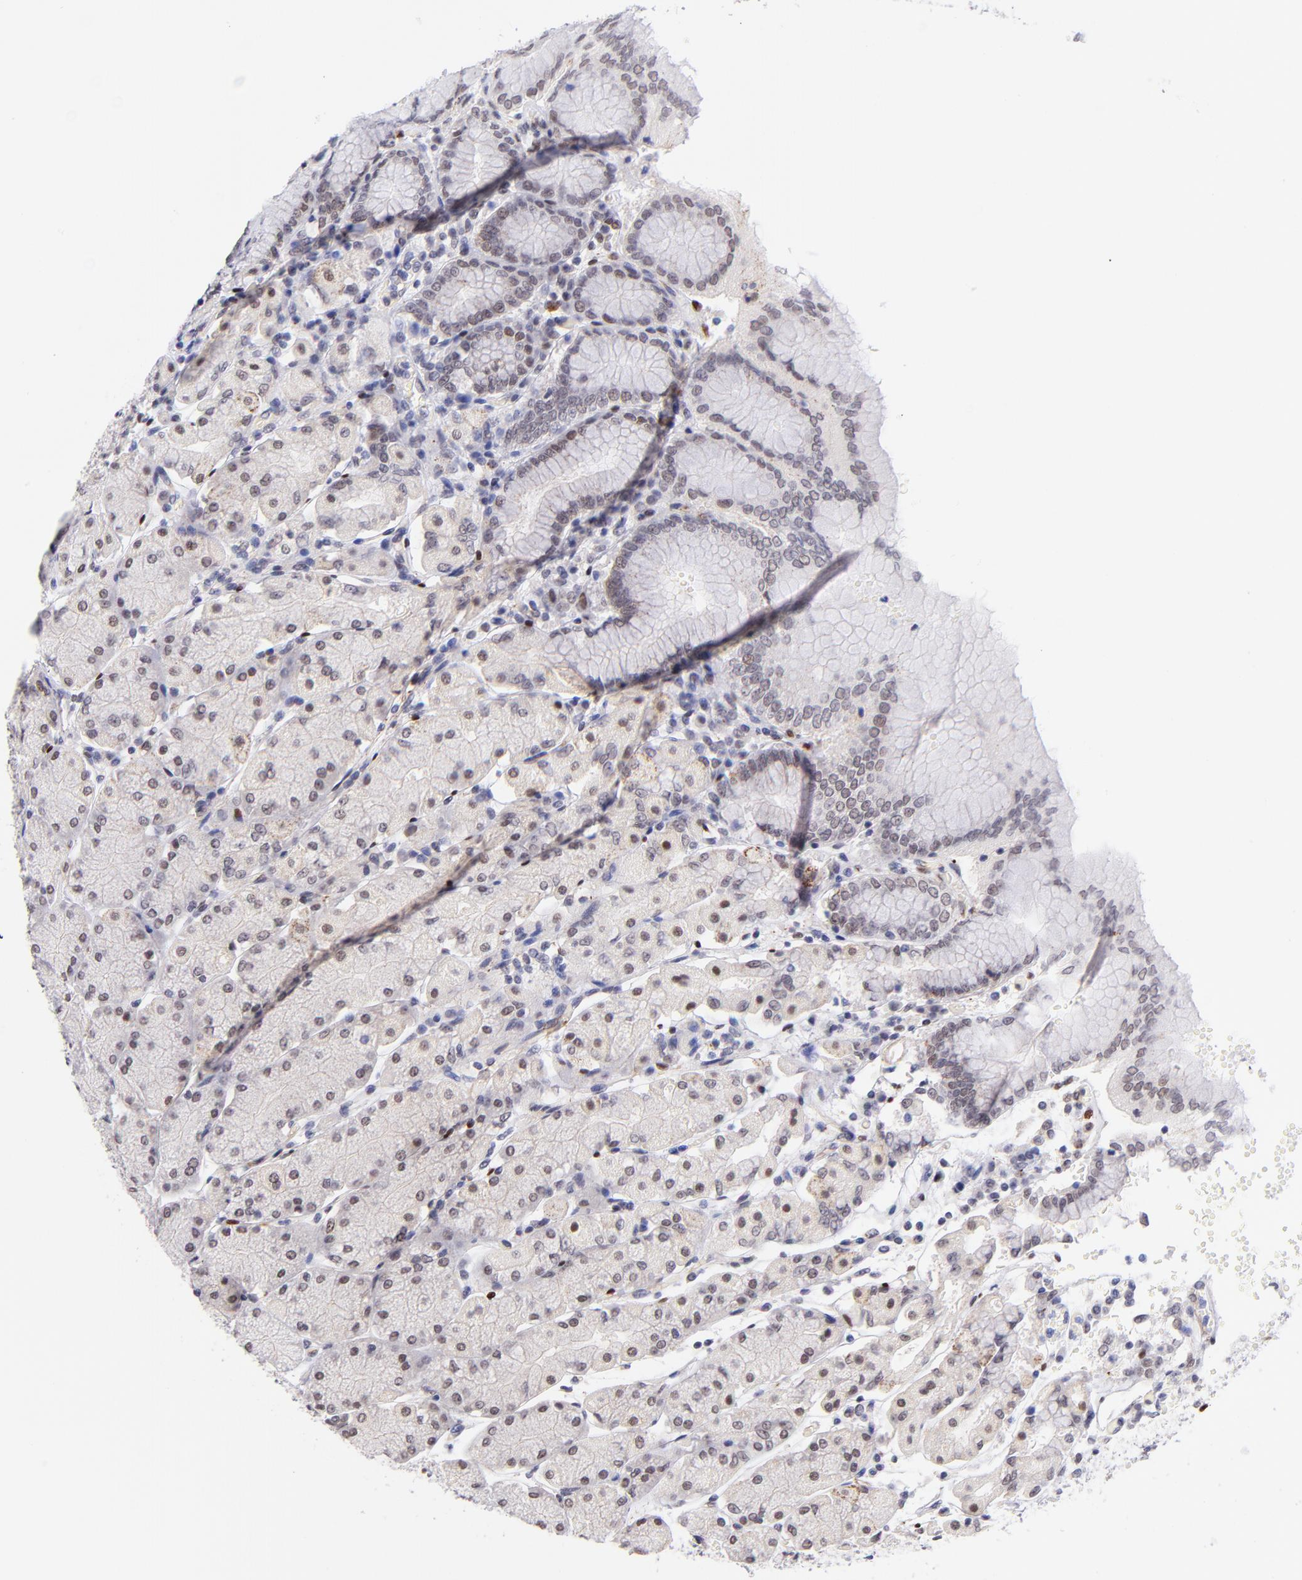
{"staining": {"intensity": "weak", "quantity": "25%-75%", "location": "nuclear"}, "tissue": "stomach", "cell_type": "Glandular cells", "image_type": "normal", "snomed": [{"axis": "morphology", "description": "Normal tissue, NOS"}, {"axis": "topography", "description": "Stomach, upper"}, {"axis": "topography", "description": "Stomach"}], "caption": "Stomach stained for a protein exhibits weak nuclear positivity in glandular cells. The staining was performed using DAB (3,3'-diaminobenzidine) to visualize the protein expression in brown, while the nuclei were stained in blue with hematoxylin (Magnification: 20x).", "gene": "SOX6", "patient": {"sex": "male", "age": 76}}